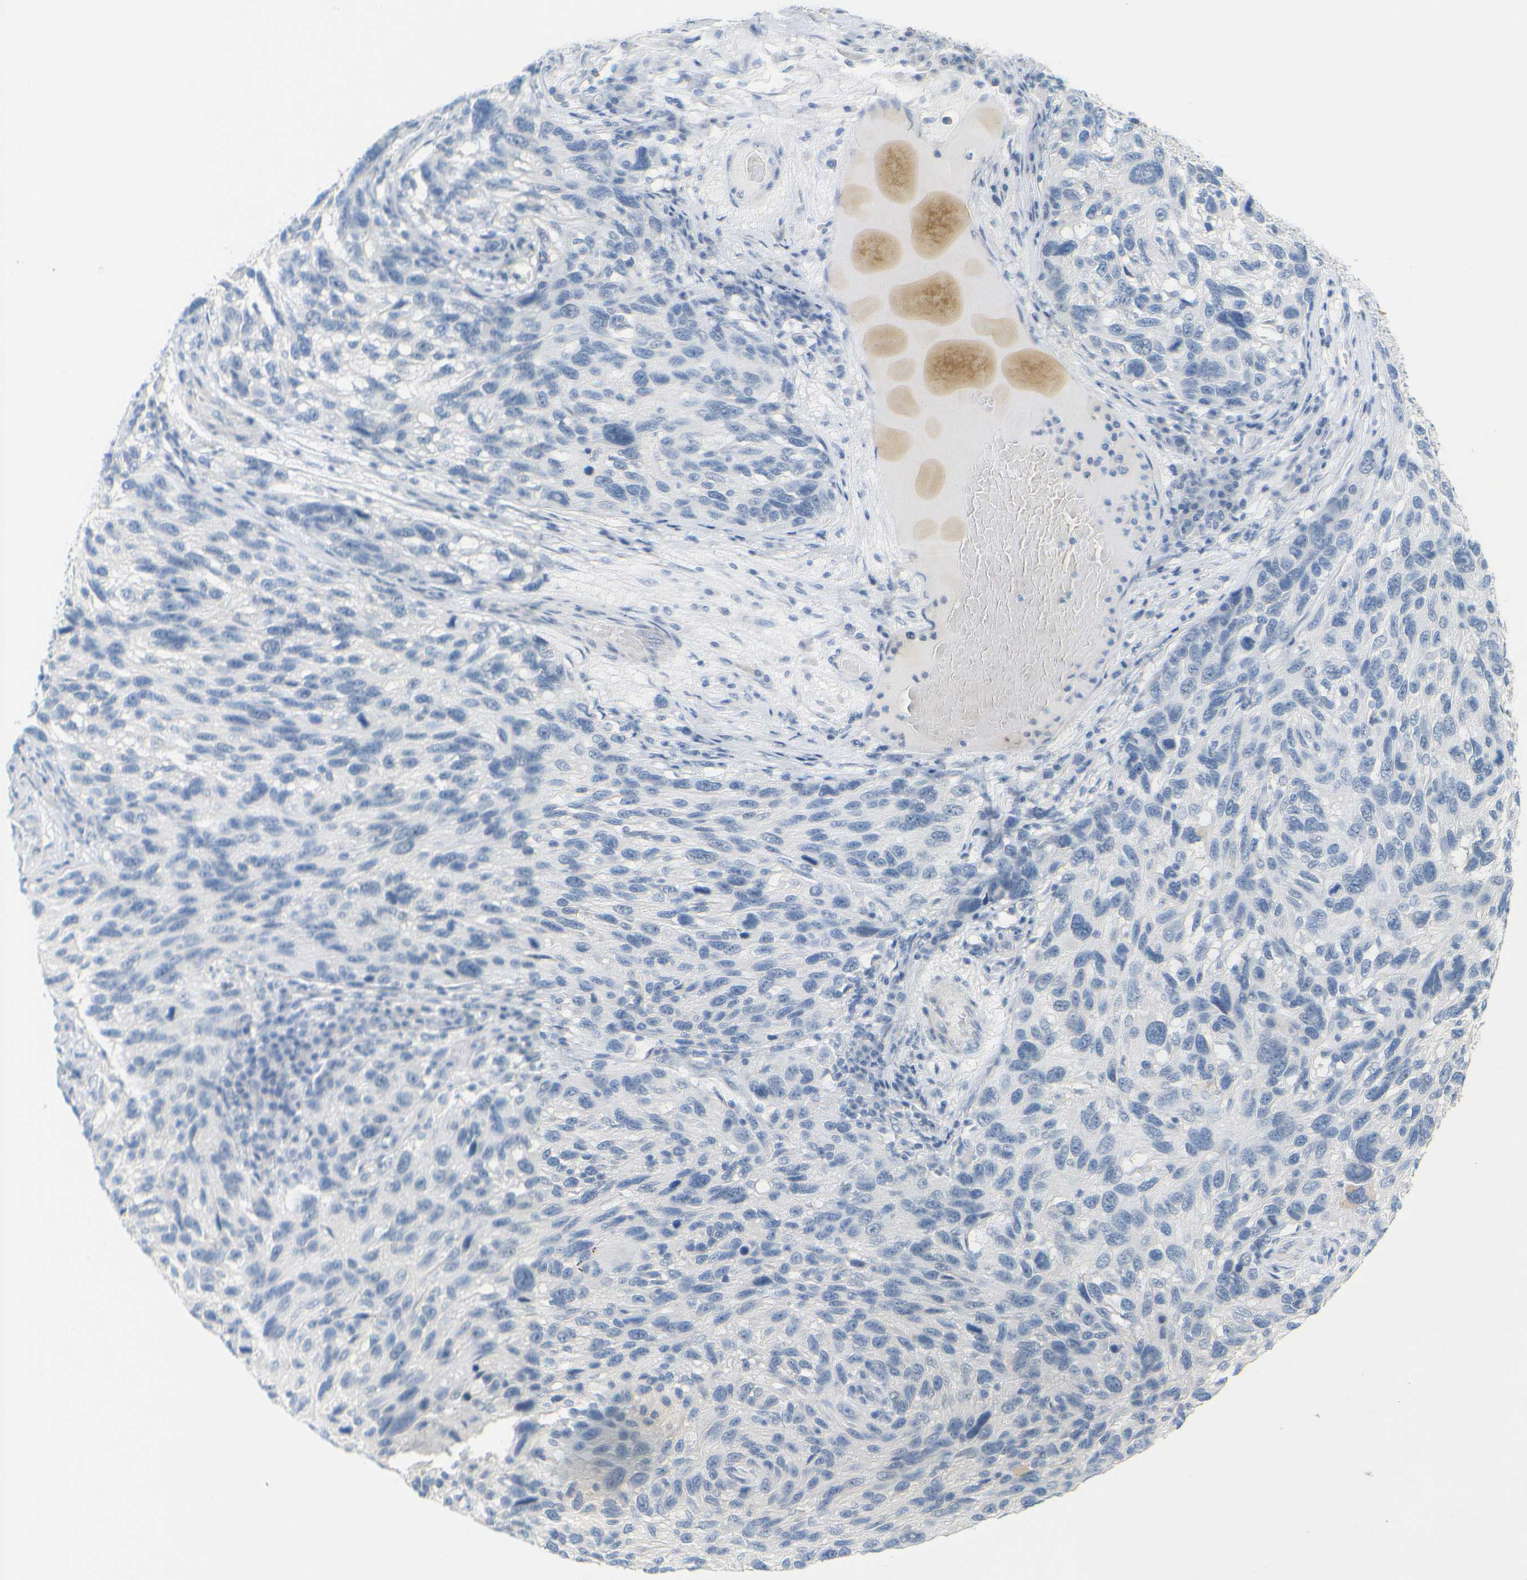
{"staining": {"intensity": "negative", "quantity": "none", "location": "none"}, "tissue": "melanoma", "cell_type": "Tumor cells", "image_type": "cancer", "snomed": [{"axis": "morphology", "description": "Malignant melanoma, NOS"}, {"axis": "topography", "description": "Skin"}], "caption": "Tumor cells show no significant protein staining in melanoma. (Immunohistochemistry (ihc), brightfield microscopy, high magnification).", "gene": "OPN1SW", "patient": {"sex": "male", "age": 53}}